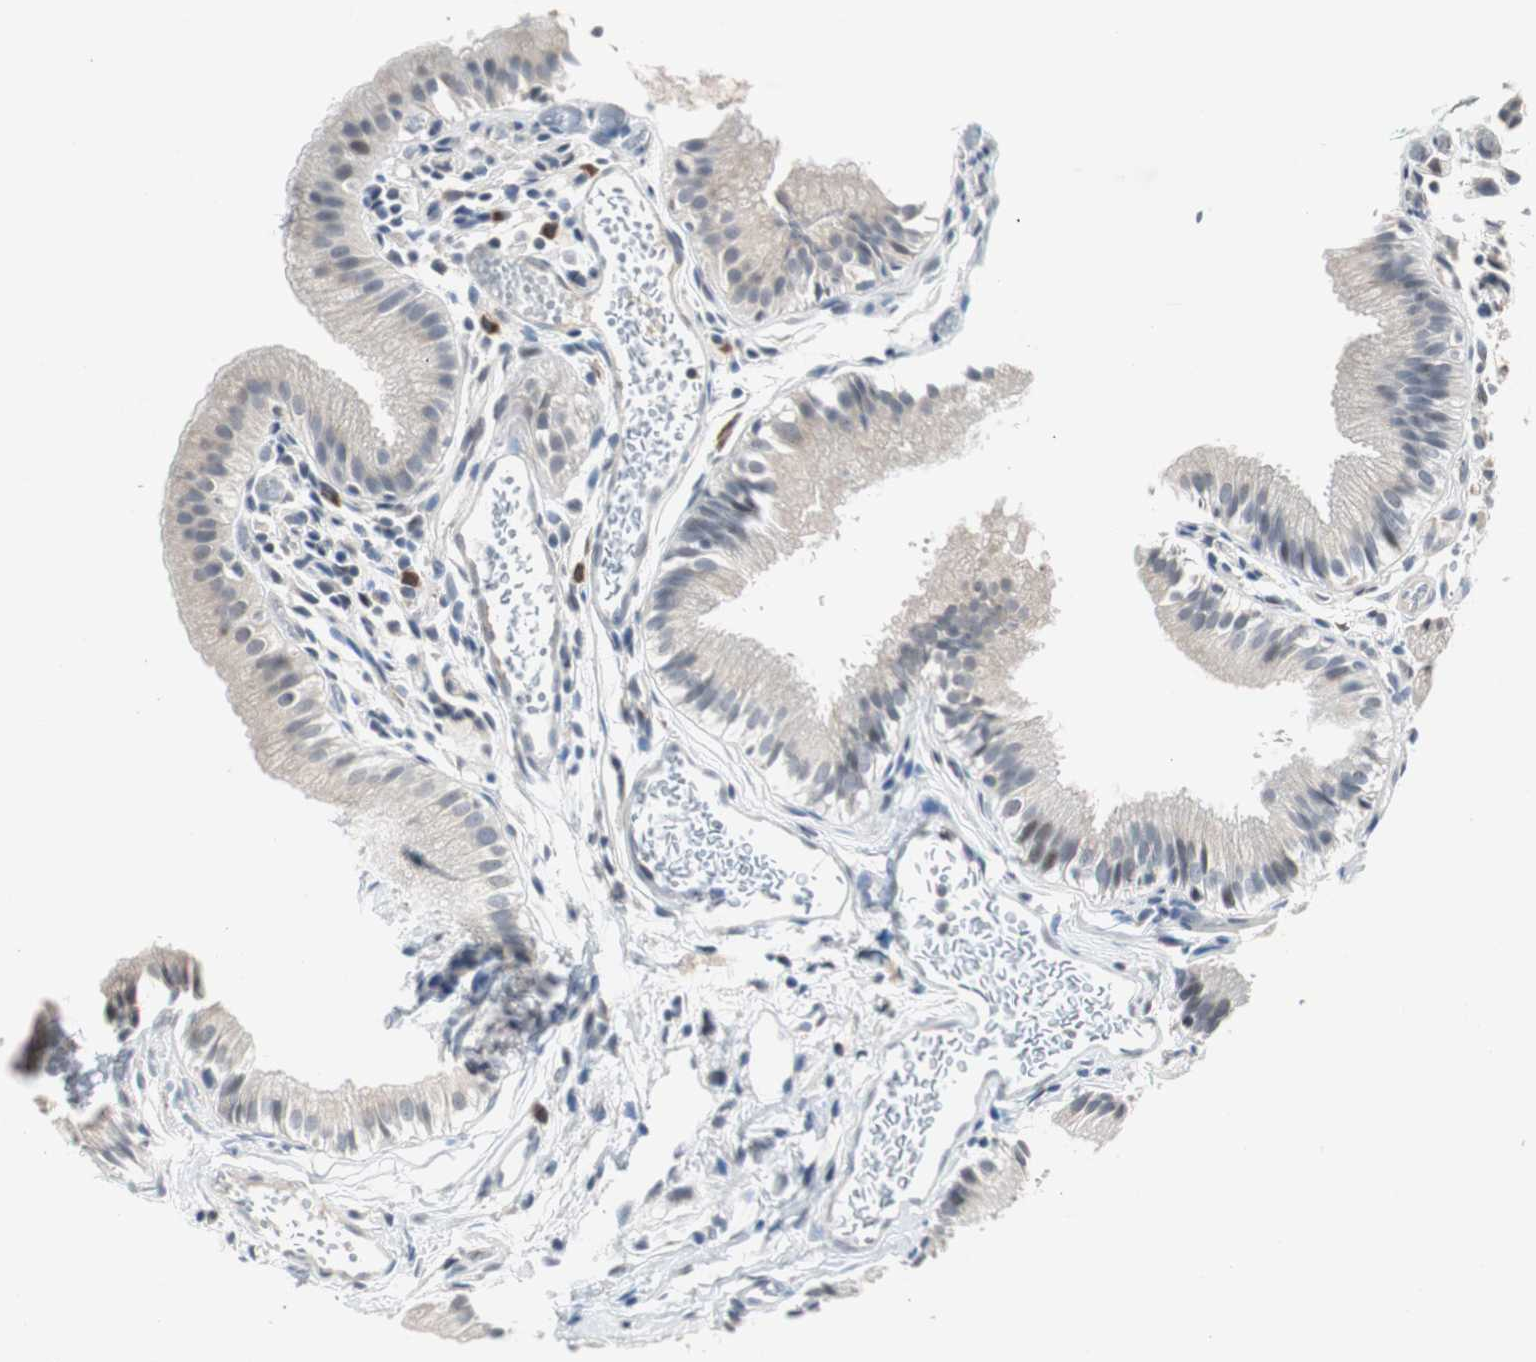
{"staining": {"intensity": "negative", "quantity": "none", "location": "none"}, "tissue": "gallbladder", "cell_type": "Glandular cells", "image_type": "normal", "snomed": [{"axis": "morphology", "description": "Normal tissue, NOS"}, {"axis": "topography", "description": "Gallbladder"}], "caption": "This is a photomicrograph of immunohistochemistry staining of unremarkable gallbladder, which shows no positivity in glandular cells.", "gene": "SOX30", "patient": {"sex": "female", "age": 26}}